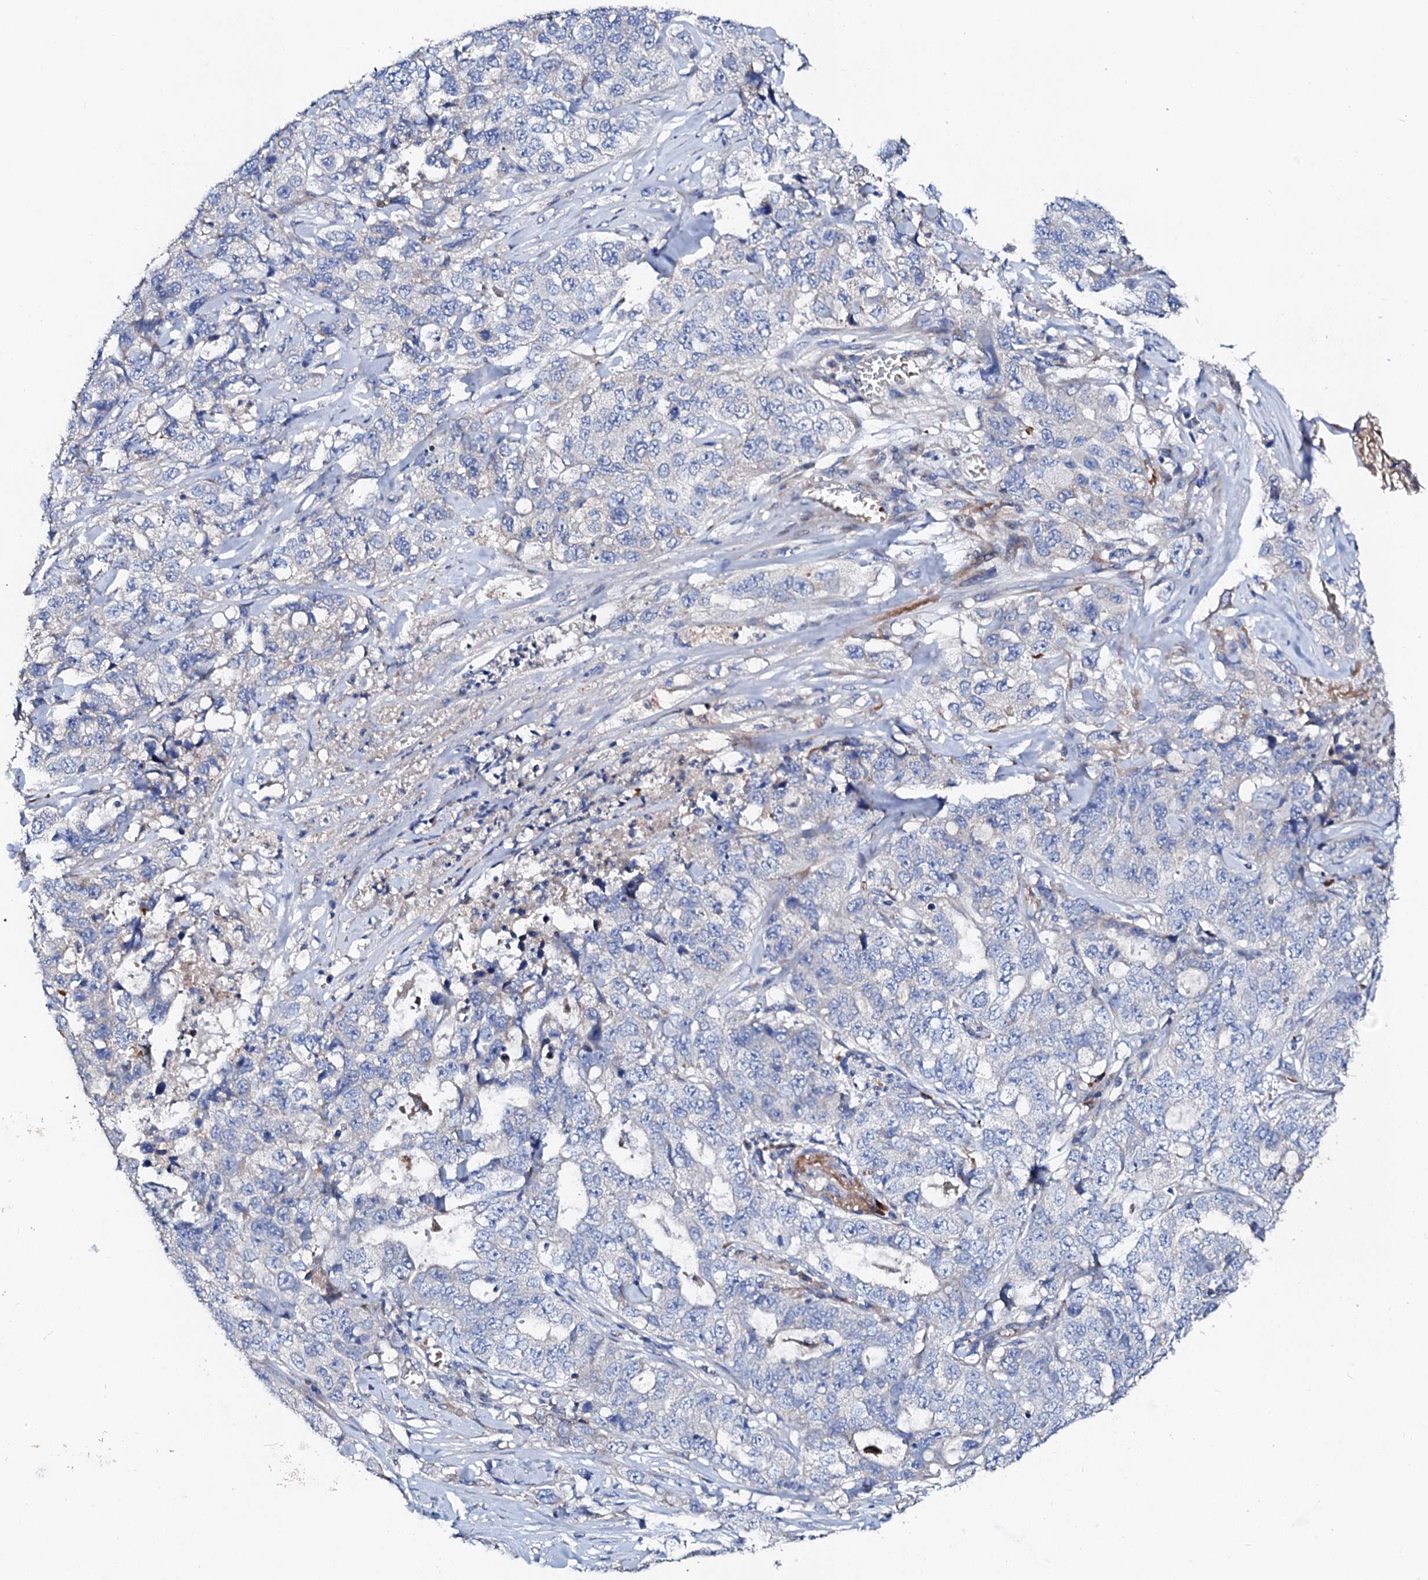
{"staining": {"intensity": "negative", "quantity": "none", "location": "none"}, "tissue": "lung cancer", "cell_type": "Tumor cells", "image_type": "cancer", "snomed": [{"axis": "morphology", "description": "Adenocarcinoma, NOS"}, {"axis": "topography", "description": "Lung"}], "caption": "Protein analysis of lung cancer shows no significant expression in tumor cells. (Immunohistochemistry (ihc), brightfield microscopy, high magnification).", "gene": "SLC10A7", "patient": {"sex": "female", "age": 51}}